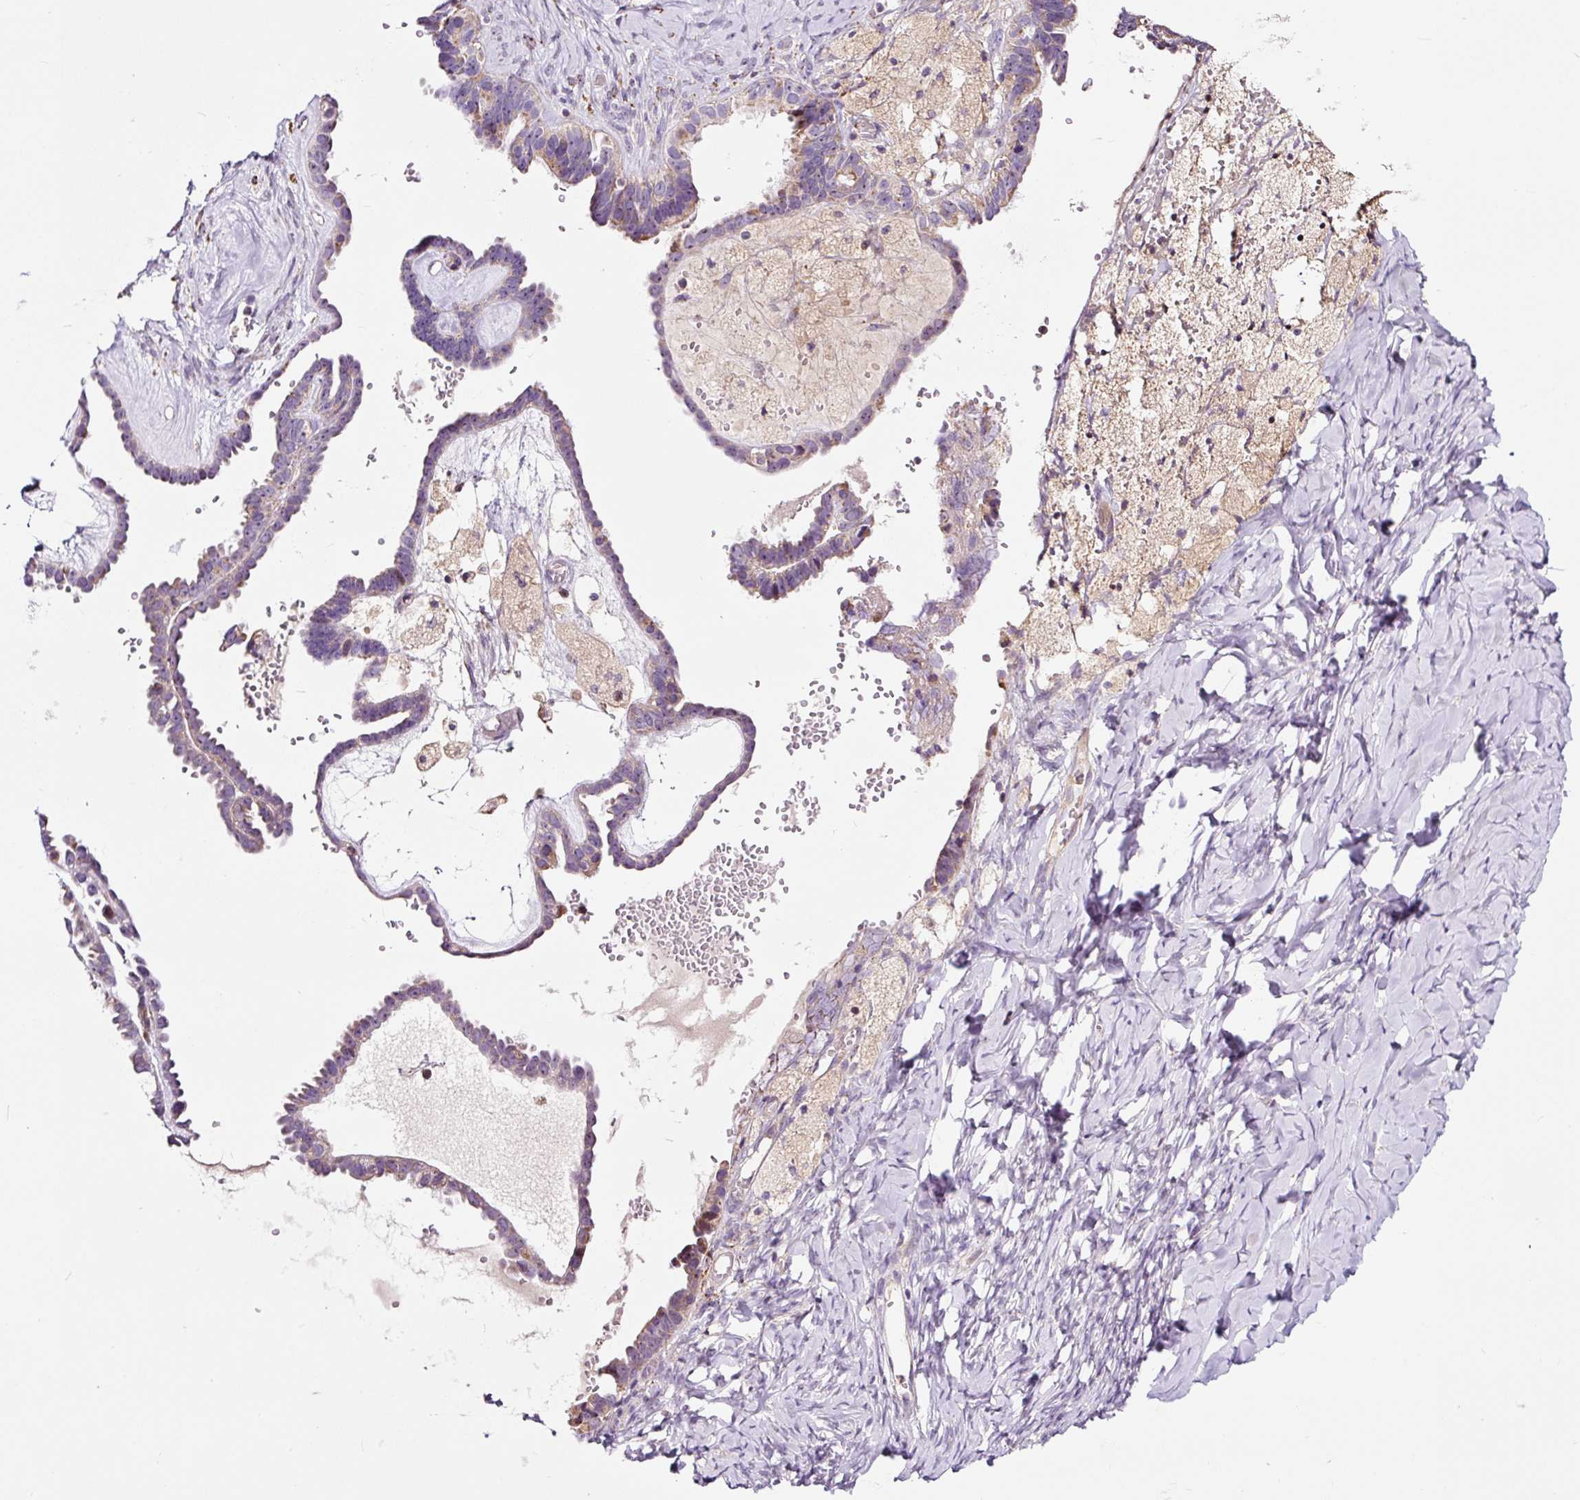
{"staining": {"intensity": "weak", "quantity": "25%-75%", "location": "cytoplasmic/membranous"}, "tissue": "ovarian cancer", "cell_type": "Tumor cells", "image_type": "cancer", "snomed": [{"axis": "morphology", "description": "Cystadenocarcinoma, serous, NOS"}, {"axis": "topography", "description": "Ovary"}], "caption": "Immunohistochemical staining of ovarian cancer shows low levels of weak cytoplasmic/membranous protein expression in approximately 25%-75% of tumor cells.", "gene": "BOLA3", "patient": {"sex": "female", "age": 69}}